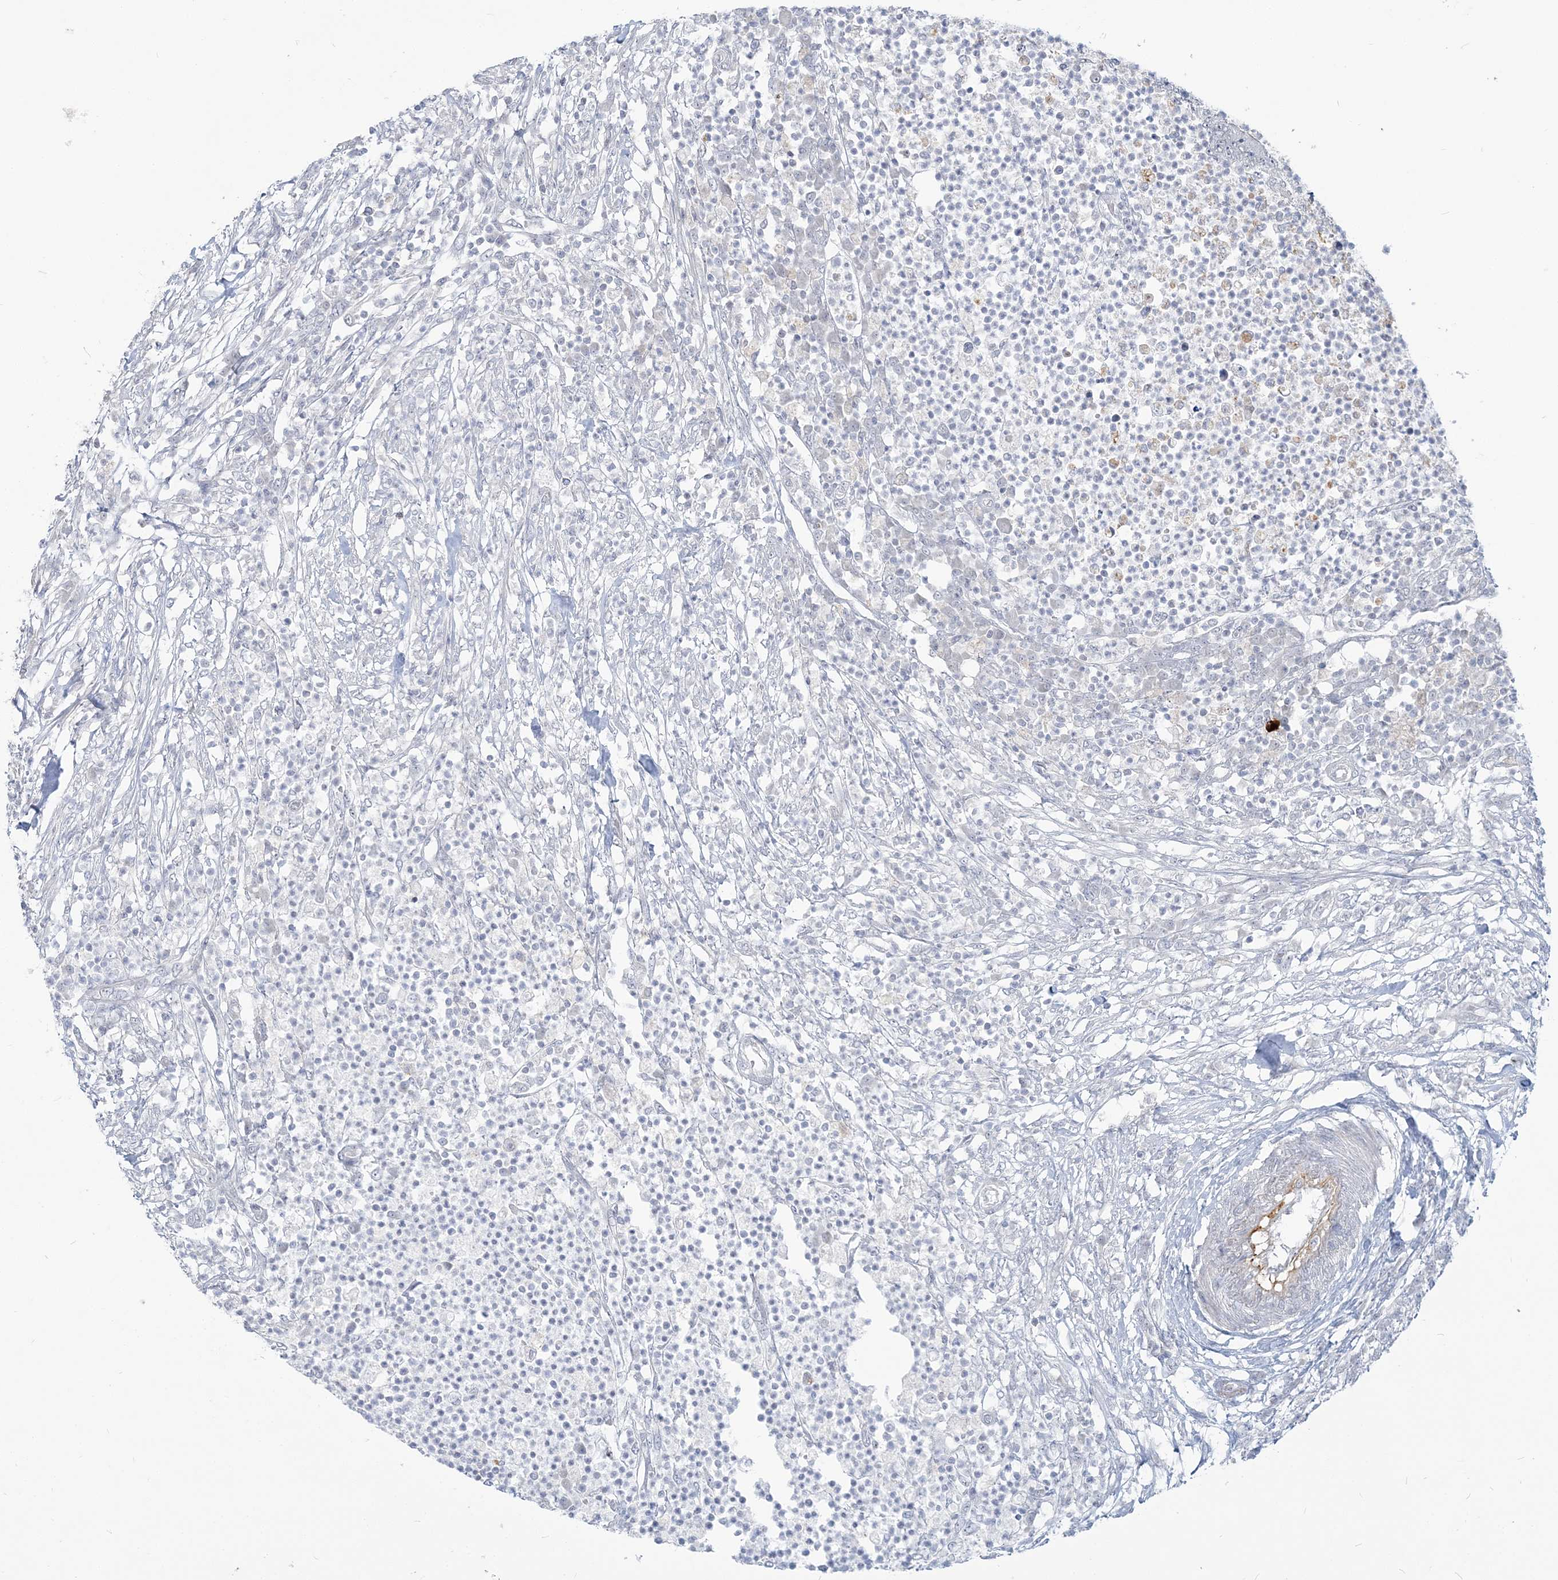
{"staining": {"intensity": "negative", "quantity": "none", "location": "none"}, "tissue": "colorectal cancer", "cell_type": "Tumor cells", "image_type": "cancer", "snomed": [{"axis": "morphology", "description": "Adenocarcinoma, NOS"}, {"axis": "topography", "description": "Colon"}], "caption": "Tumor cells show no significant protein positivity in colorectal adenocarcinoma.", "gene": "SDAD1", "patient": {"sex": "male", "age": 83}}